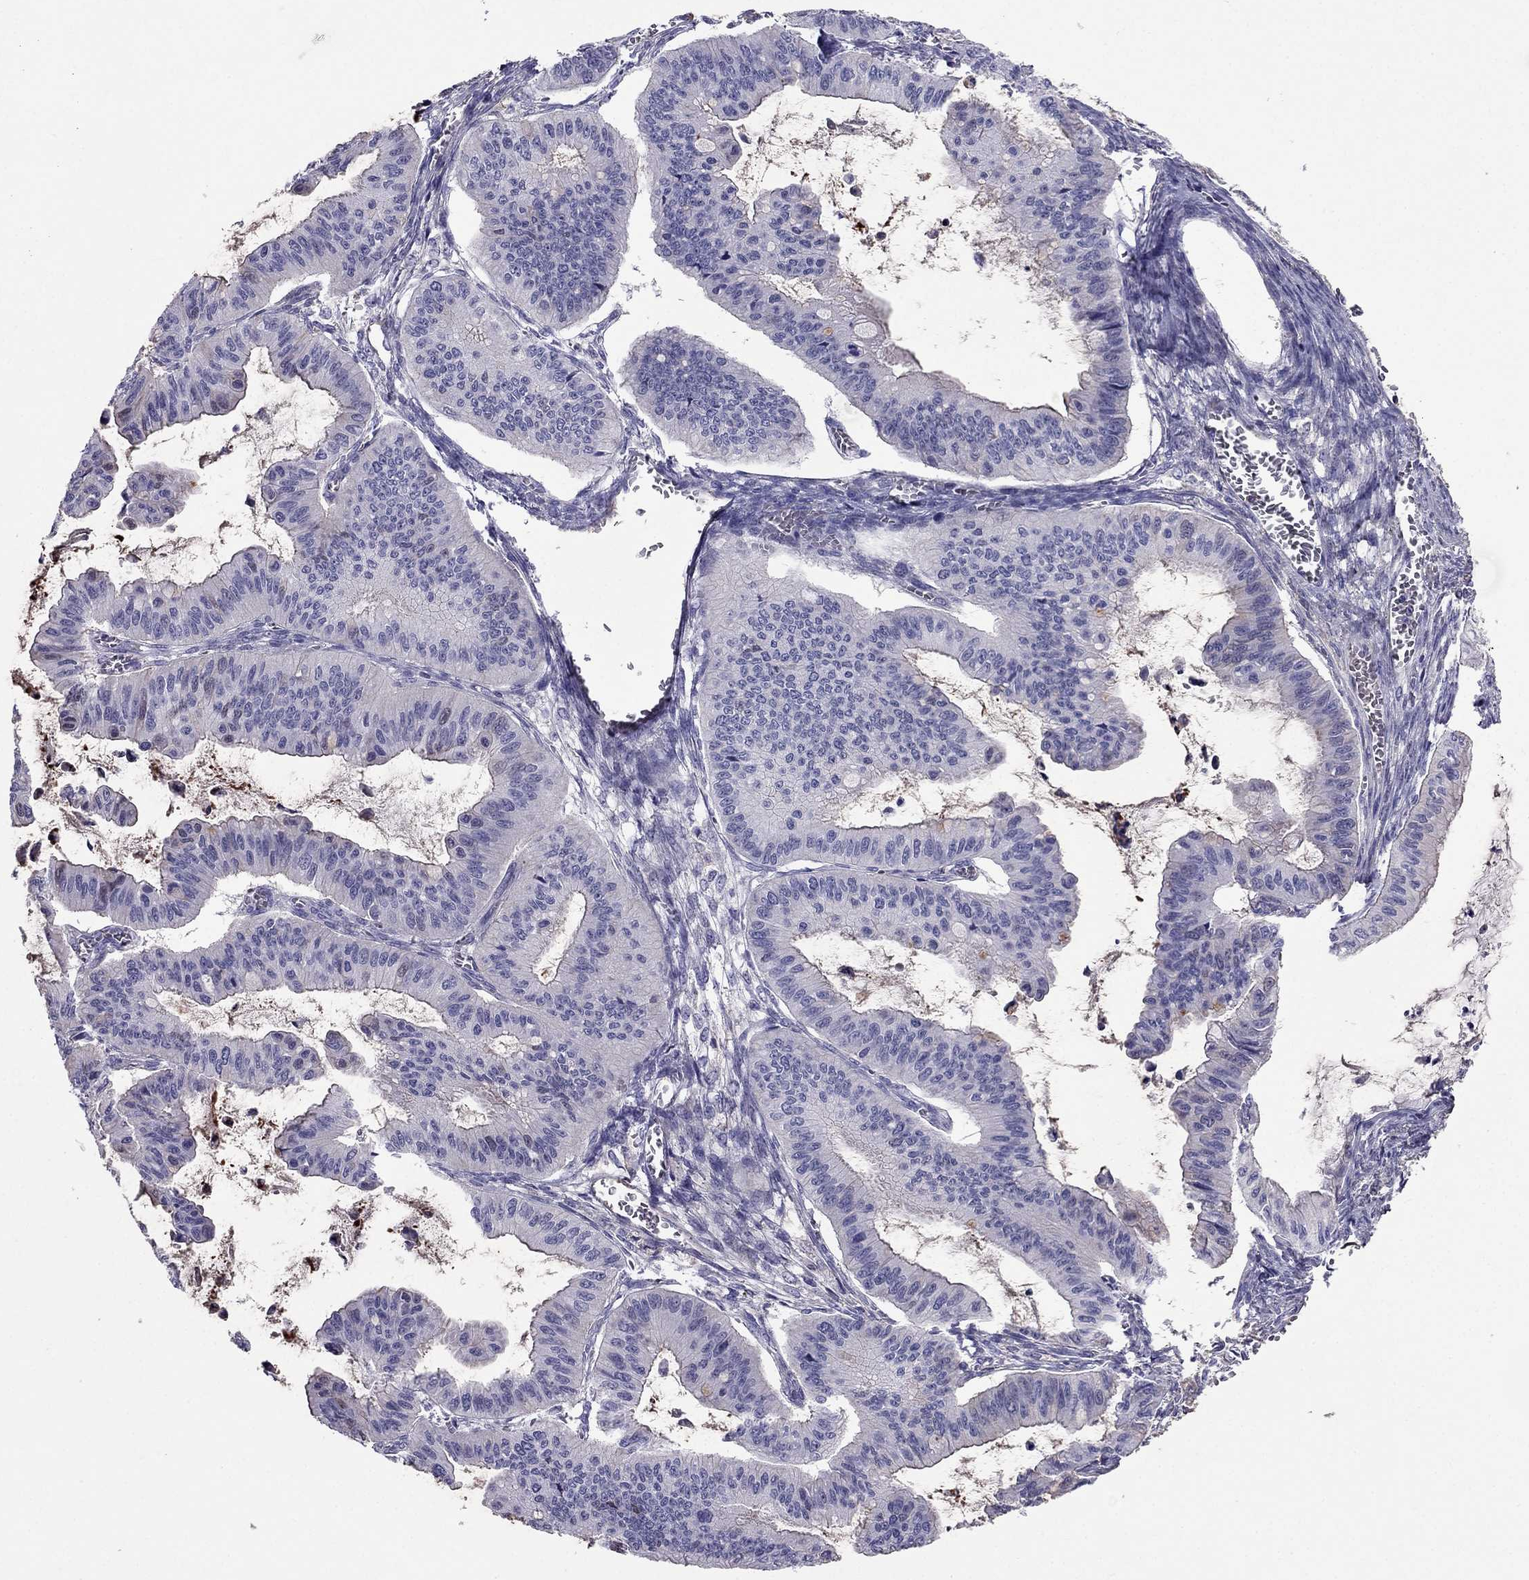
{"staining": {"intensity": "negative", "quantity": "none", "location": "none"}, "tissue": "ovarian cancer", "cell_type": "Tumor cells", "image_type": "cancer", "snomed": [{"axis": "morphology", "description": "Cystadenocarcinoma, mucinous, NOS"}, {"axis": "topography", "description": "Ovary"}], "caption": "Immunohistochemistry (IHC) image of human ovarian mucinous cystadenocarcinoma stained for a protein (brown), which demonstrates no staining in tumor cells.", "gene": "TBC1D21", "patient": {"sex": "female", "age": 72}}